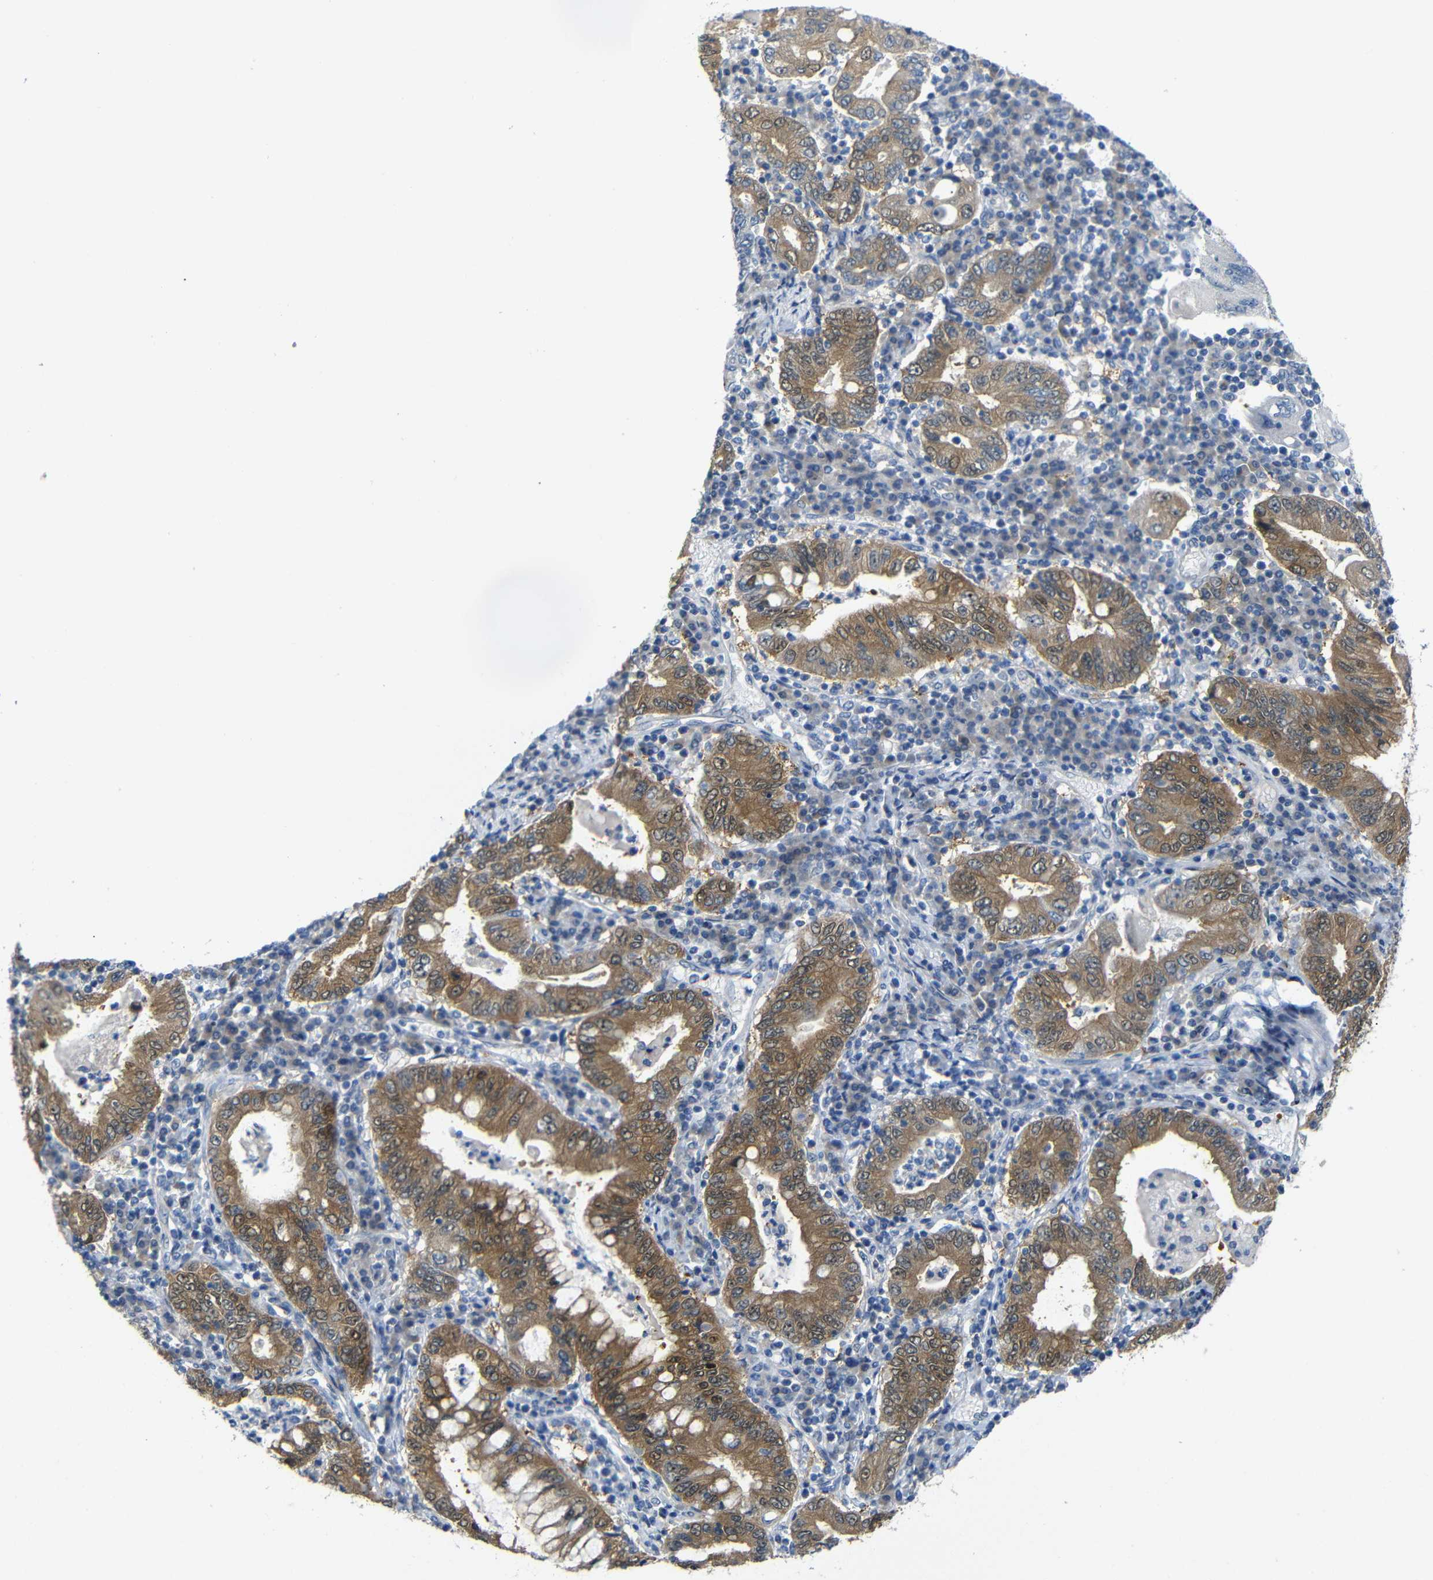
{"staining": {"intensity": "moderate", "quantity": ">75%", "location": "cytoplasmic/membranous"}, "tissue": "stomach cancer", "cell_type": "Tumor cells", "image_type": "cancer", "snomed": [{"axis": "morphology", "description": "Normal tissue, NOS"}, {"axis": "morphology", "description": "Adenocarcinoma, NOS"}, {"axis": "topography", "description": "Esophagus"}, {"axis": "topography", "description": "Stomach, upper"}, {"axis": "topography", "description": "Peripheral nerve tissue"}], "caption": "This histopathology image exhibits immunohistochemistry staining of human stomach adenocarcinoma, with medium moderate cytoplasmic/membranous positivity in about >75% of tumor cells.", "gene": "TBC1D32", "patient": {"sex": "male", "age": 62}}